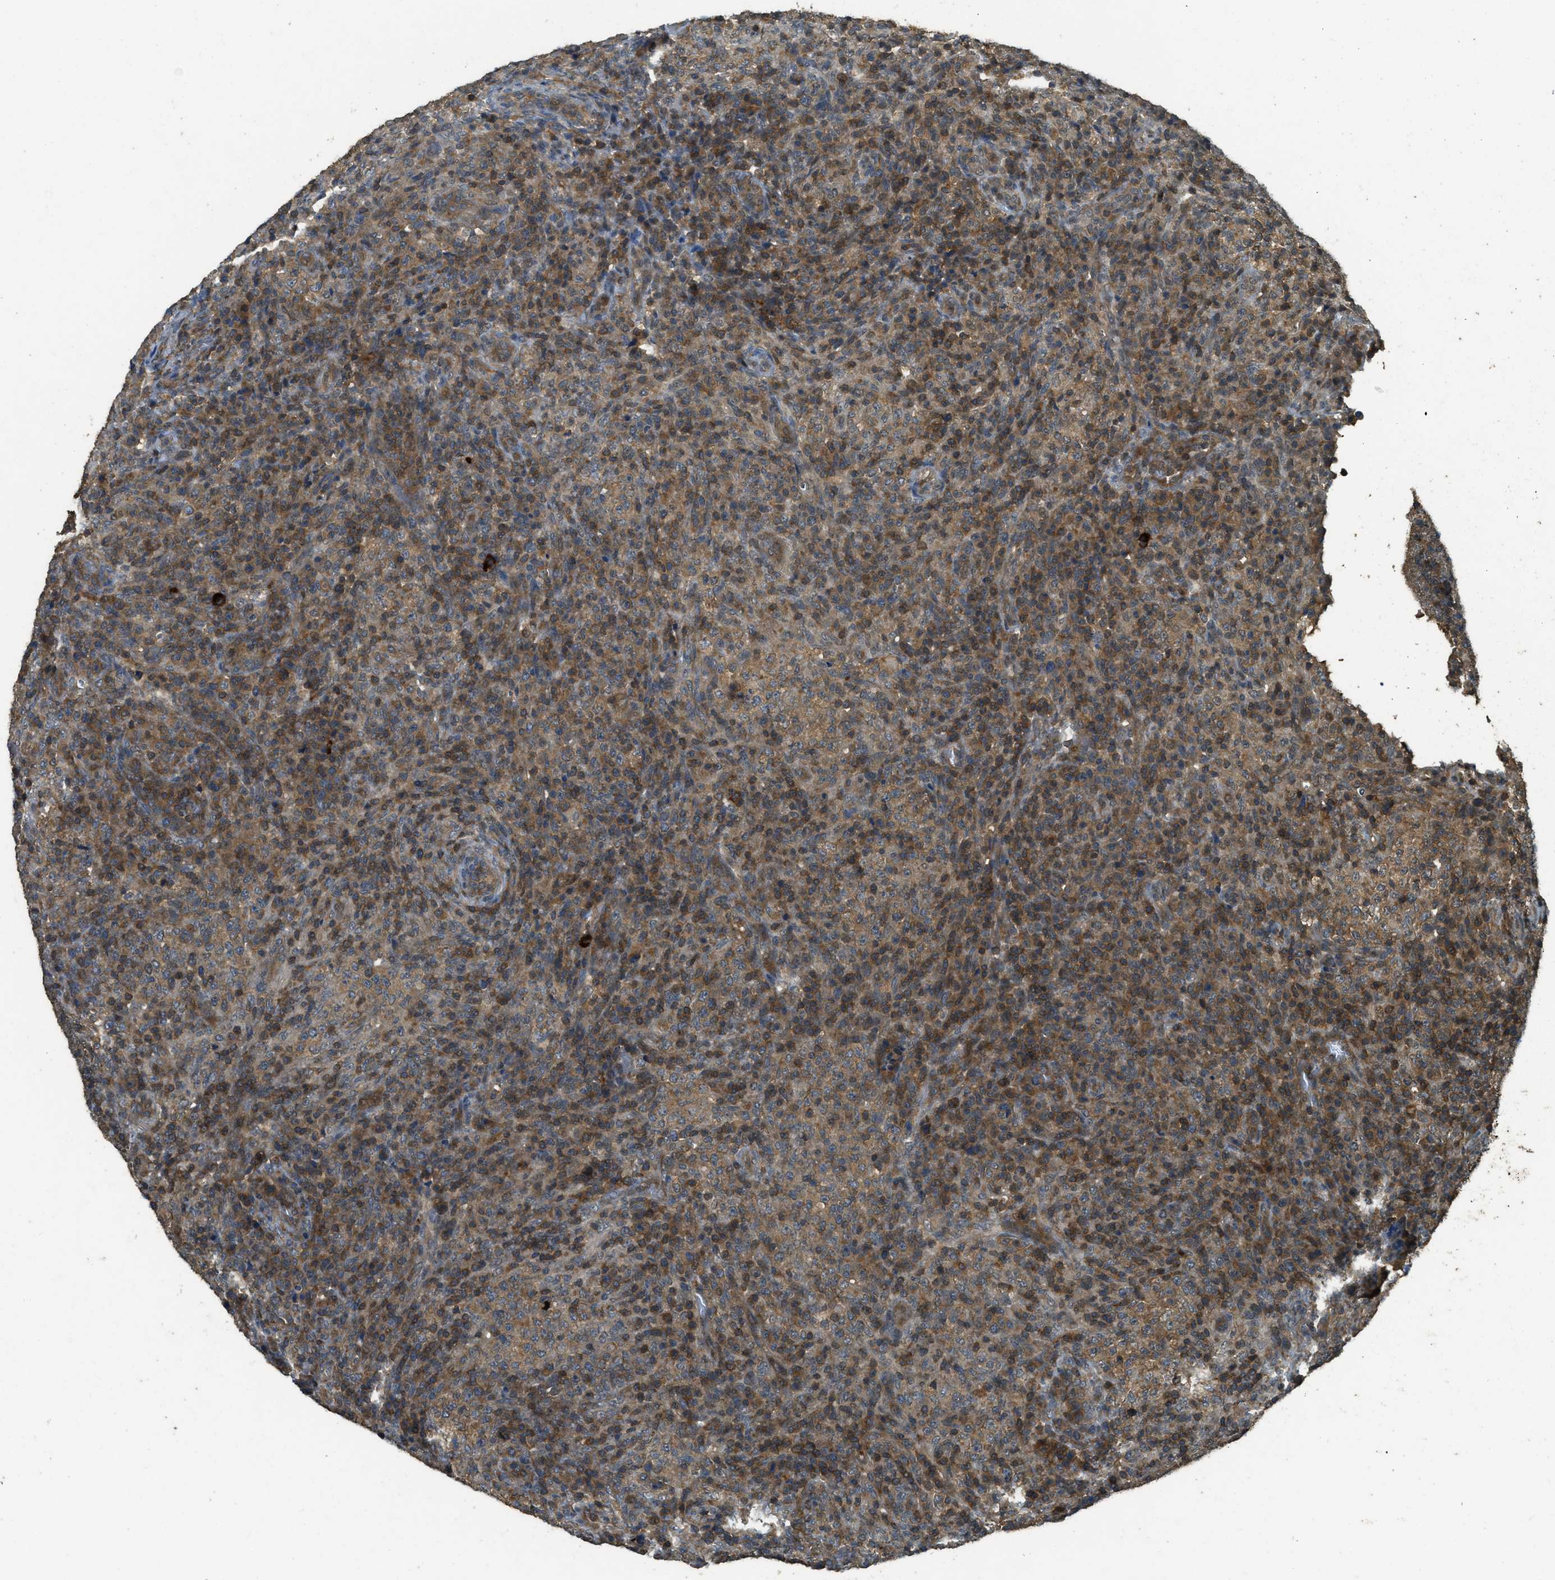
{"staining": {"intensity": "moderate", "quantity": ">75%", "location": "cytoplasmic/membranous"}, "tissue": "lymphoma", "cell_type": "Tumor cells", "image_type": "cancer", "snomed": [{"axis": "morphology", "description": "Malignant lymphoma, non-Hodgkin's type, High grade"}, {"axis": "topography", "description": "Lymph node"}], "caption": "Protein positivity by IHC shows moderate cytoplasmic/membranous expression in about >75% of tumor cells in lymphoma. The staining was performed using DAB (3,3'-diaminobenzidine) to visualize the protein expression in brown, while the nuclei were stained in blue with hematoxylin (Magnification: 20x).", "gene": "PPP6R3", "patient": {"sex": "female", "age": 76}}